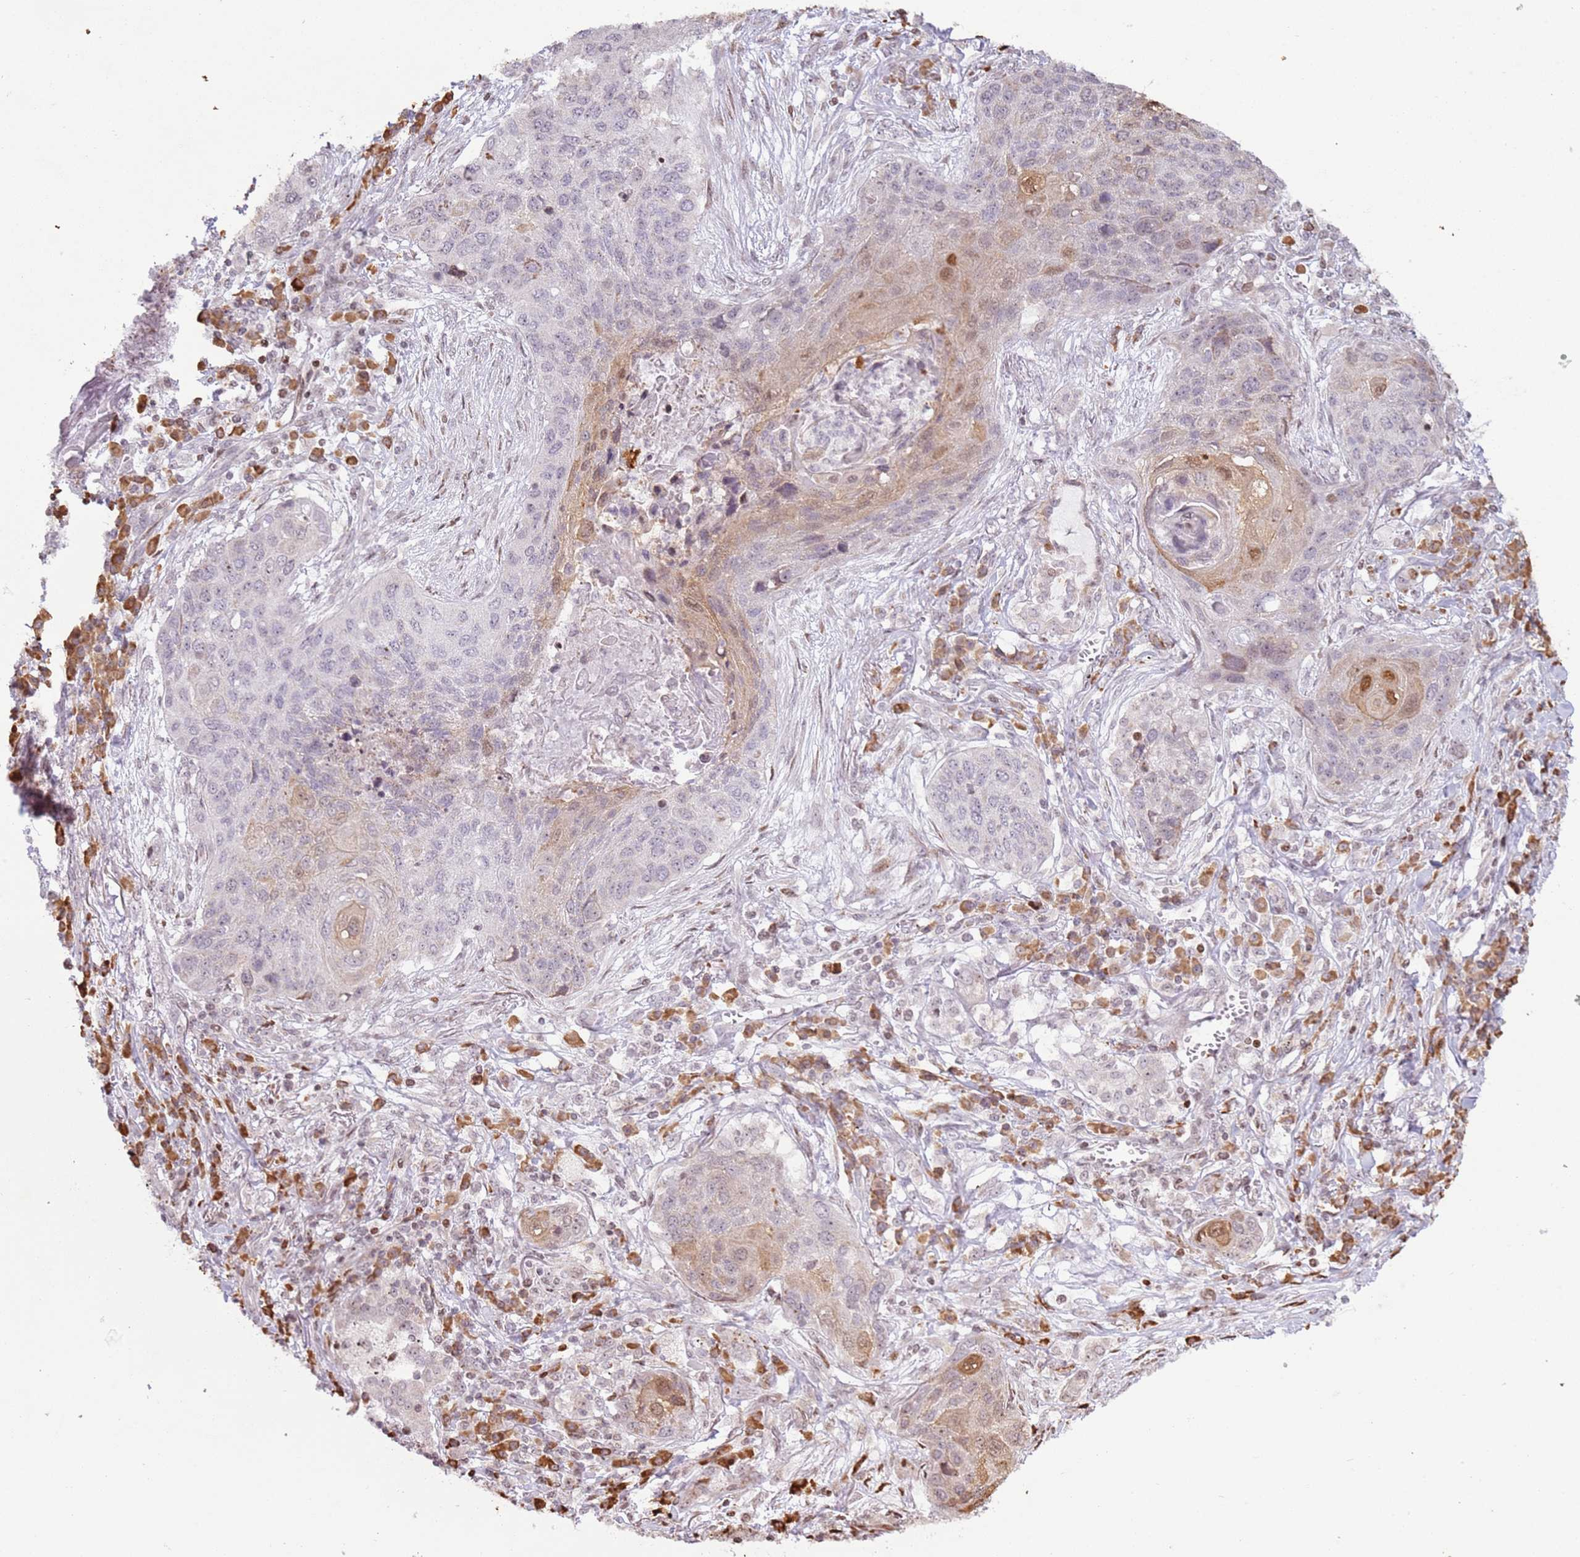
{"staining": {"intensity": "moderate", "quantity": "<25%", "location": "cytoplasmic/membranous,nuclear"}, "tissue": "lung cancer", "cell_type": "Tumor cells", "image_type": "cancer", "snomed": [{"axis": "morphology", "description": "Squamous cell carcinoma, NOS"}, {"axis": "topography", "description": "Lung"}], "caption": "Protein staining by IHC shows moderate cytoplasmic/membranous and nuclear positivity in approximately <25% of tumor cells in squamous cell carcinoma (lung).", "gene": "SCAF1", "patient": {"sex": "female", "age": 63}}